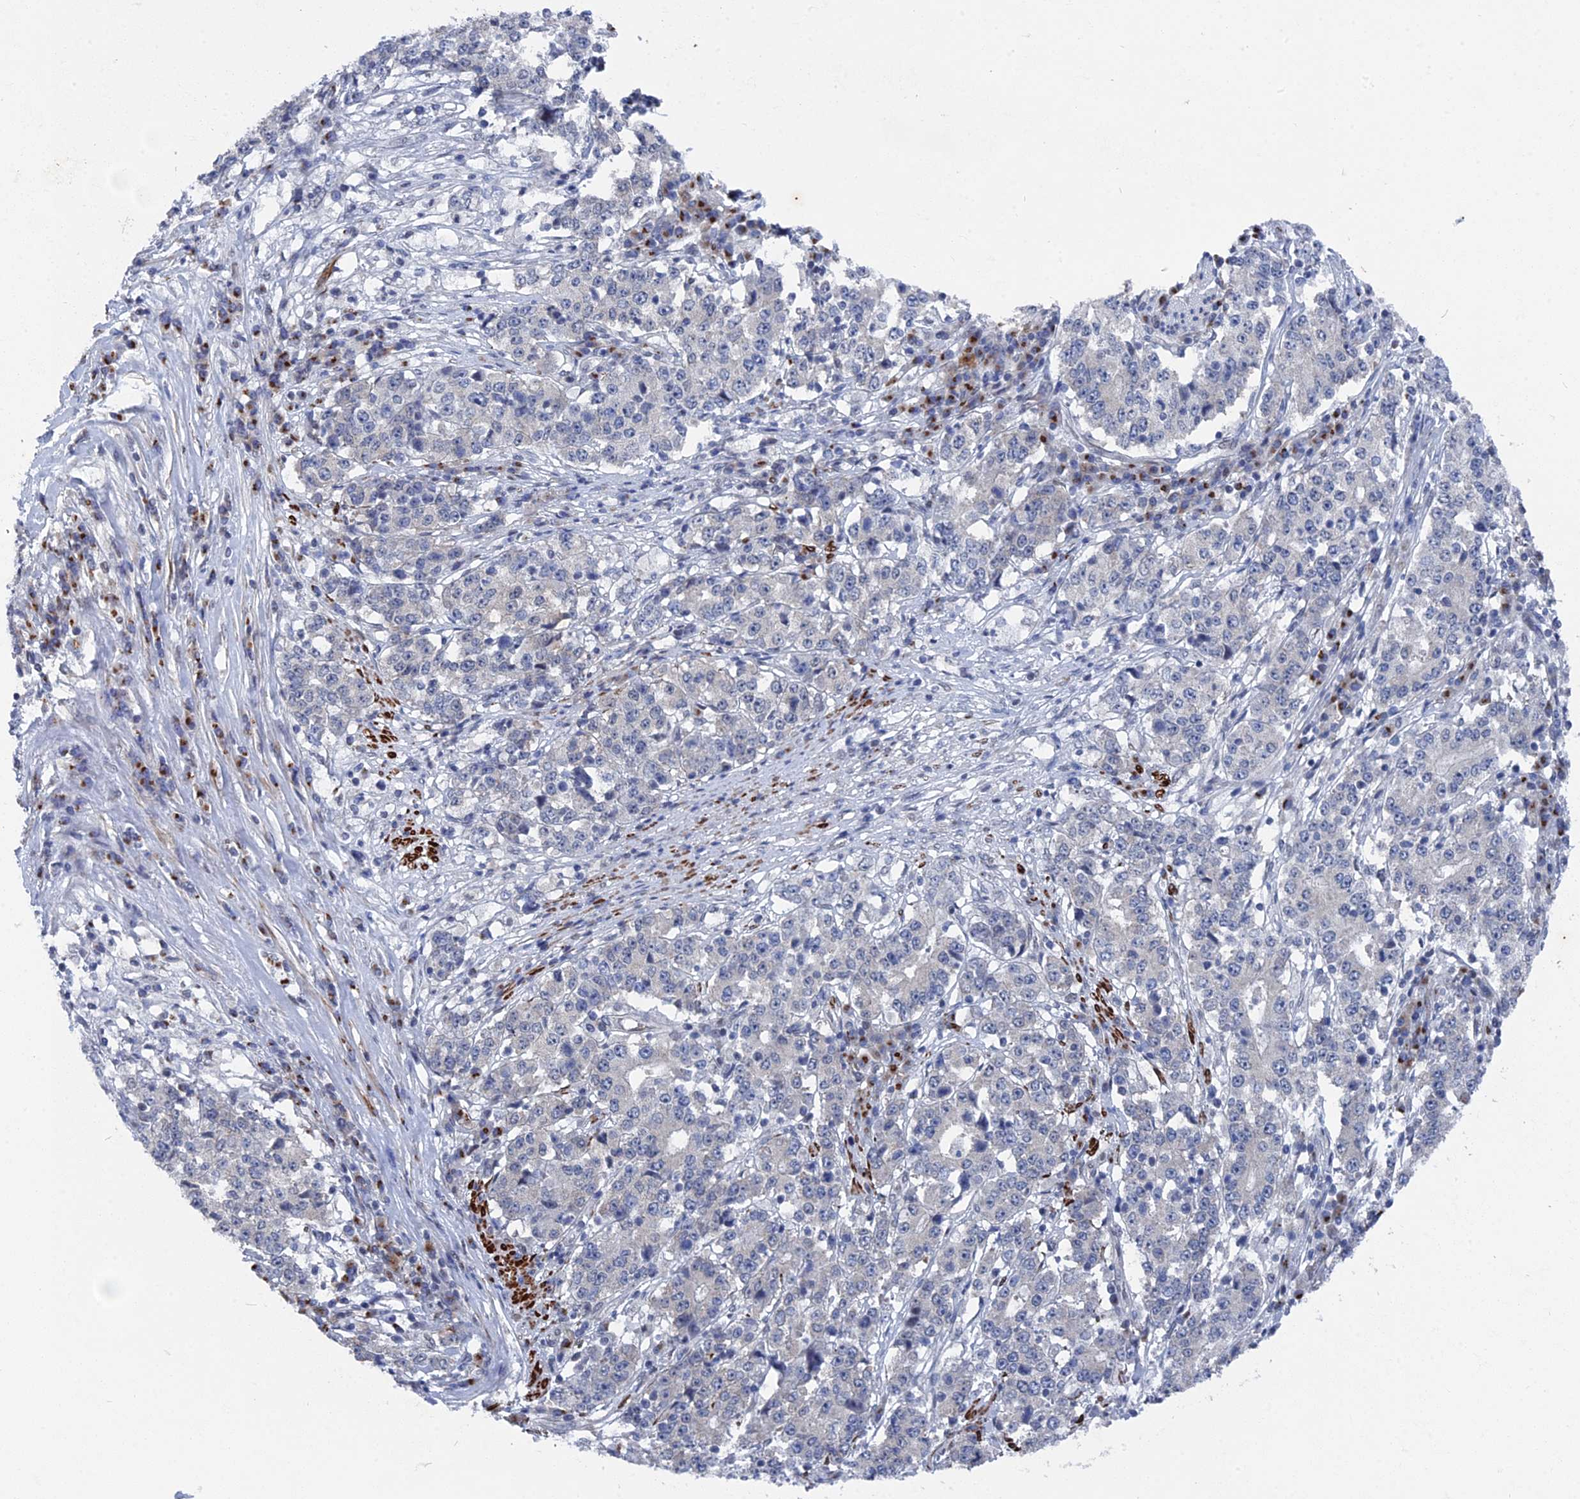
{"staining": {"intensity": "negative", "quantity": "none", "location": "none"}, "tissue": "stomach cancer", "cell_type": "Tumor cells", "image_type": "cancer", "snomed": [{"axis": "morphology", "description": "Adenocarcinoma, NOS"}, {"axis": "topography", "description": "Stomach"}], "caption": "Tumor cells are negative for brown protein staining in stomach cancer (adenocarcinoma).", "gene": "MTRF1", "patient": {"sex": "male", "age": 59}}